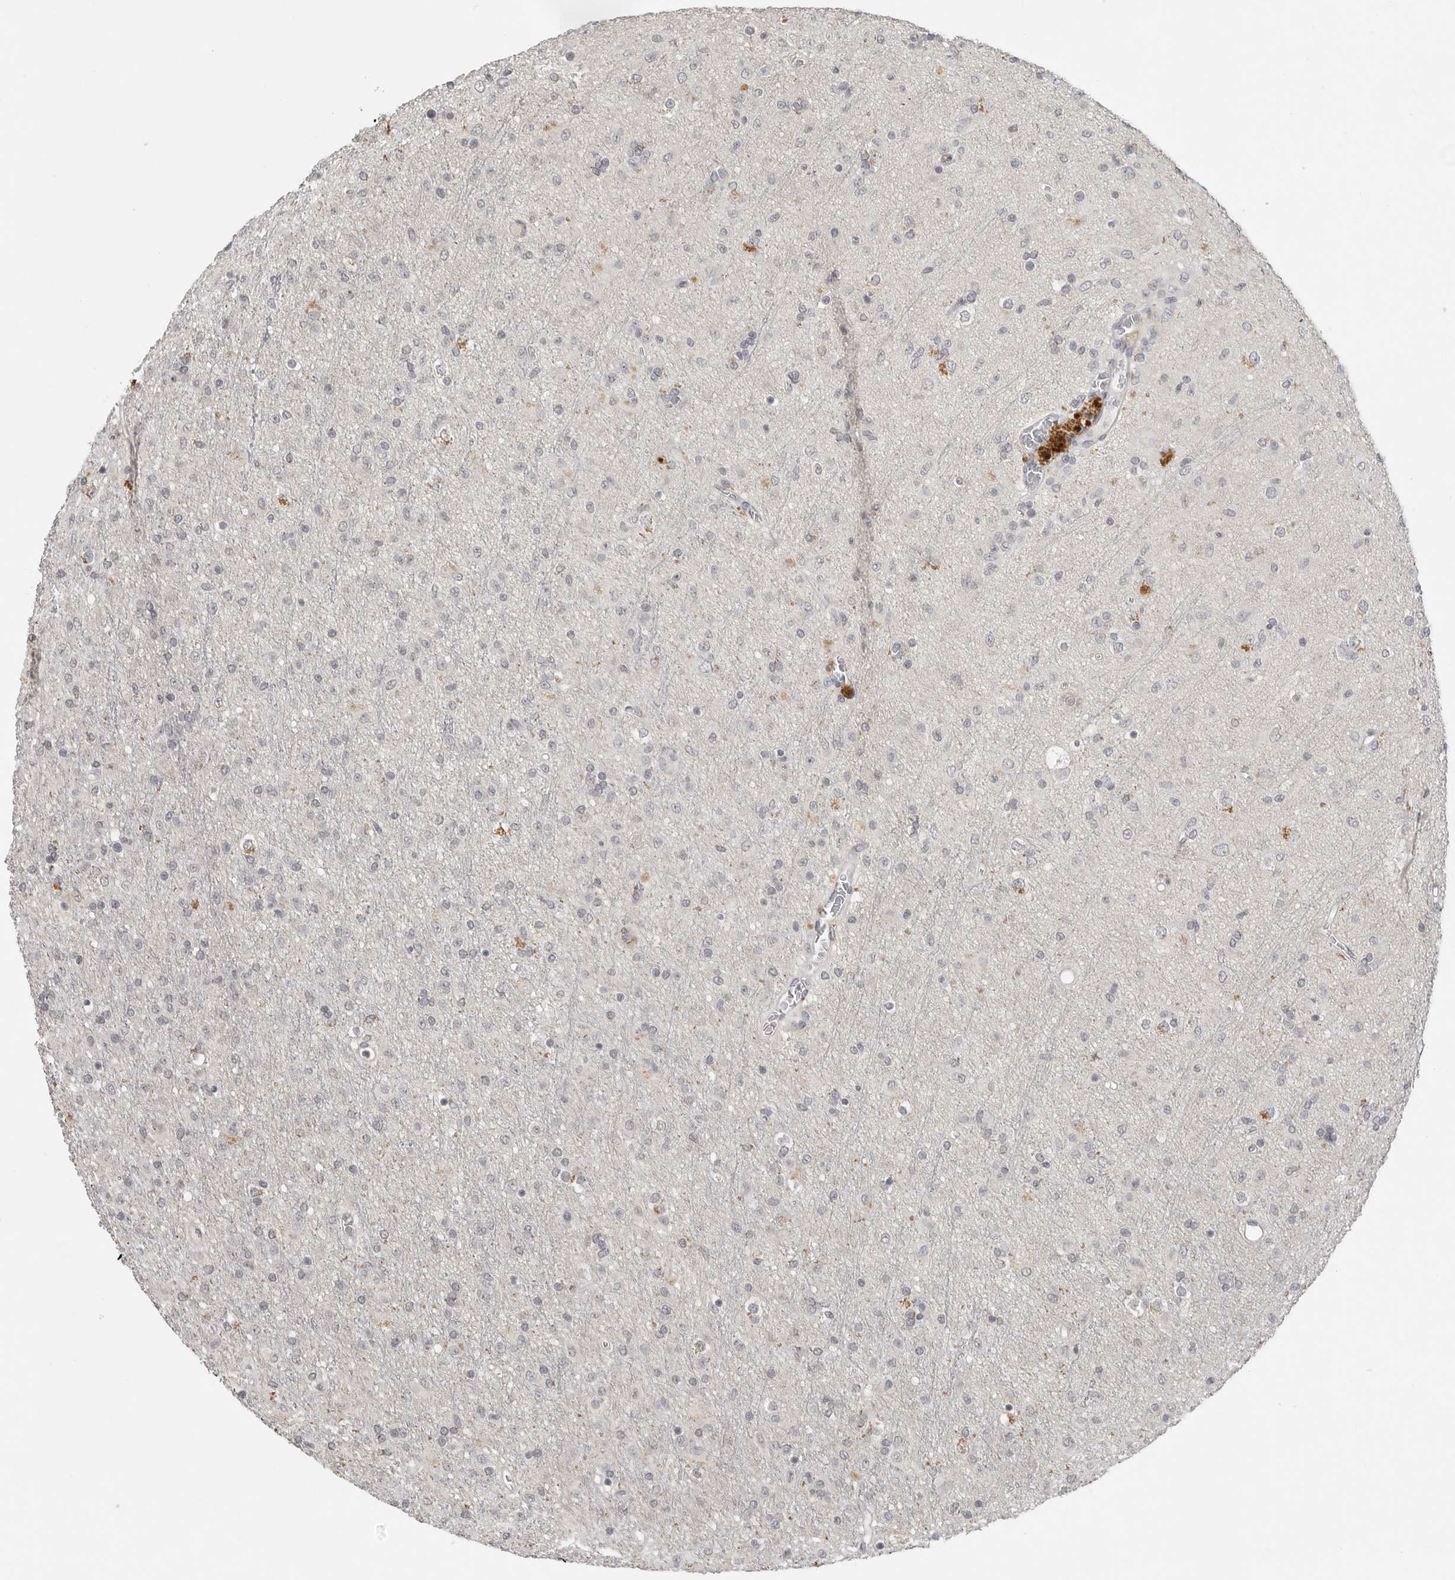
{"staining": {"intensity": "negative", "quantity": "none", "location": "none"}, "tissue": "glioma", "cell_type": "Tumor cells", "image_type": "cancer", "snomed": [{"axis": "morphology", "description": "Glioma, malignant, Low grade"}, {"axis": "topography", "description": "Brain"}], "caption": "This is an immunohistochemistry image of malignant glioma (low-grade). There is no positivity in tumor cells.", "gene": "FOXP3", "patient": {"sex": "male", "age": 65}}